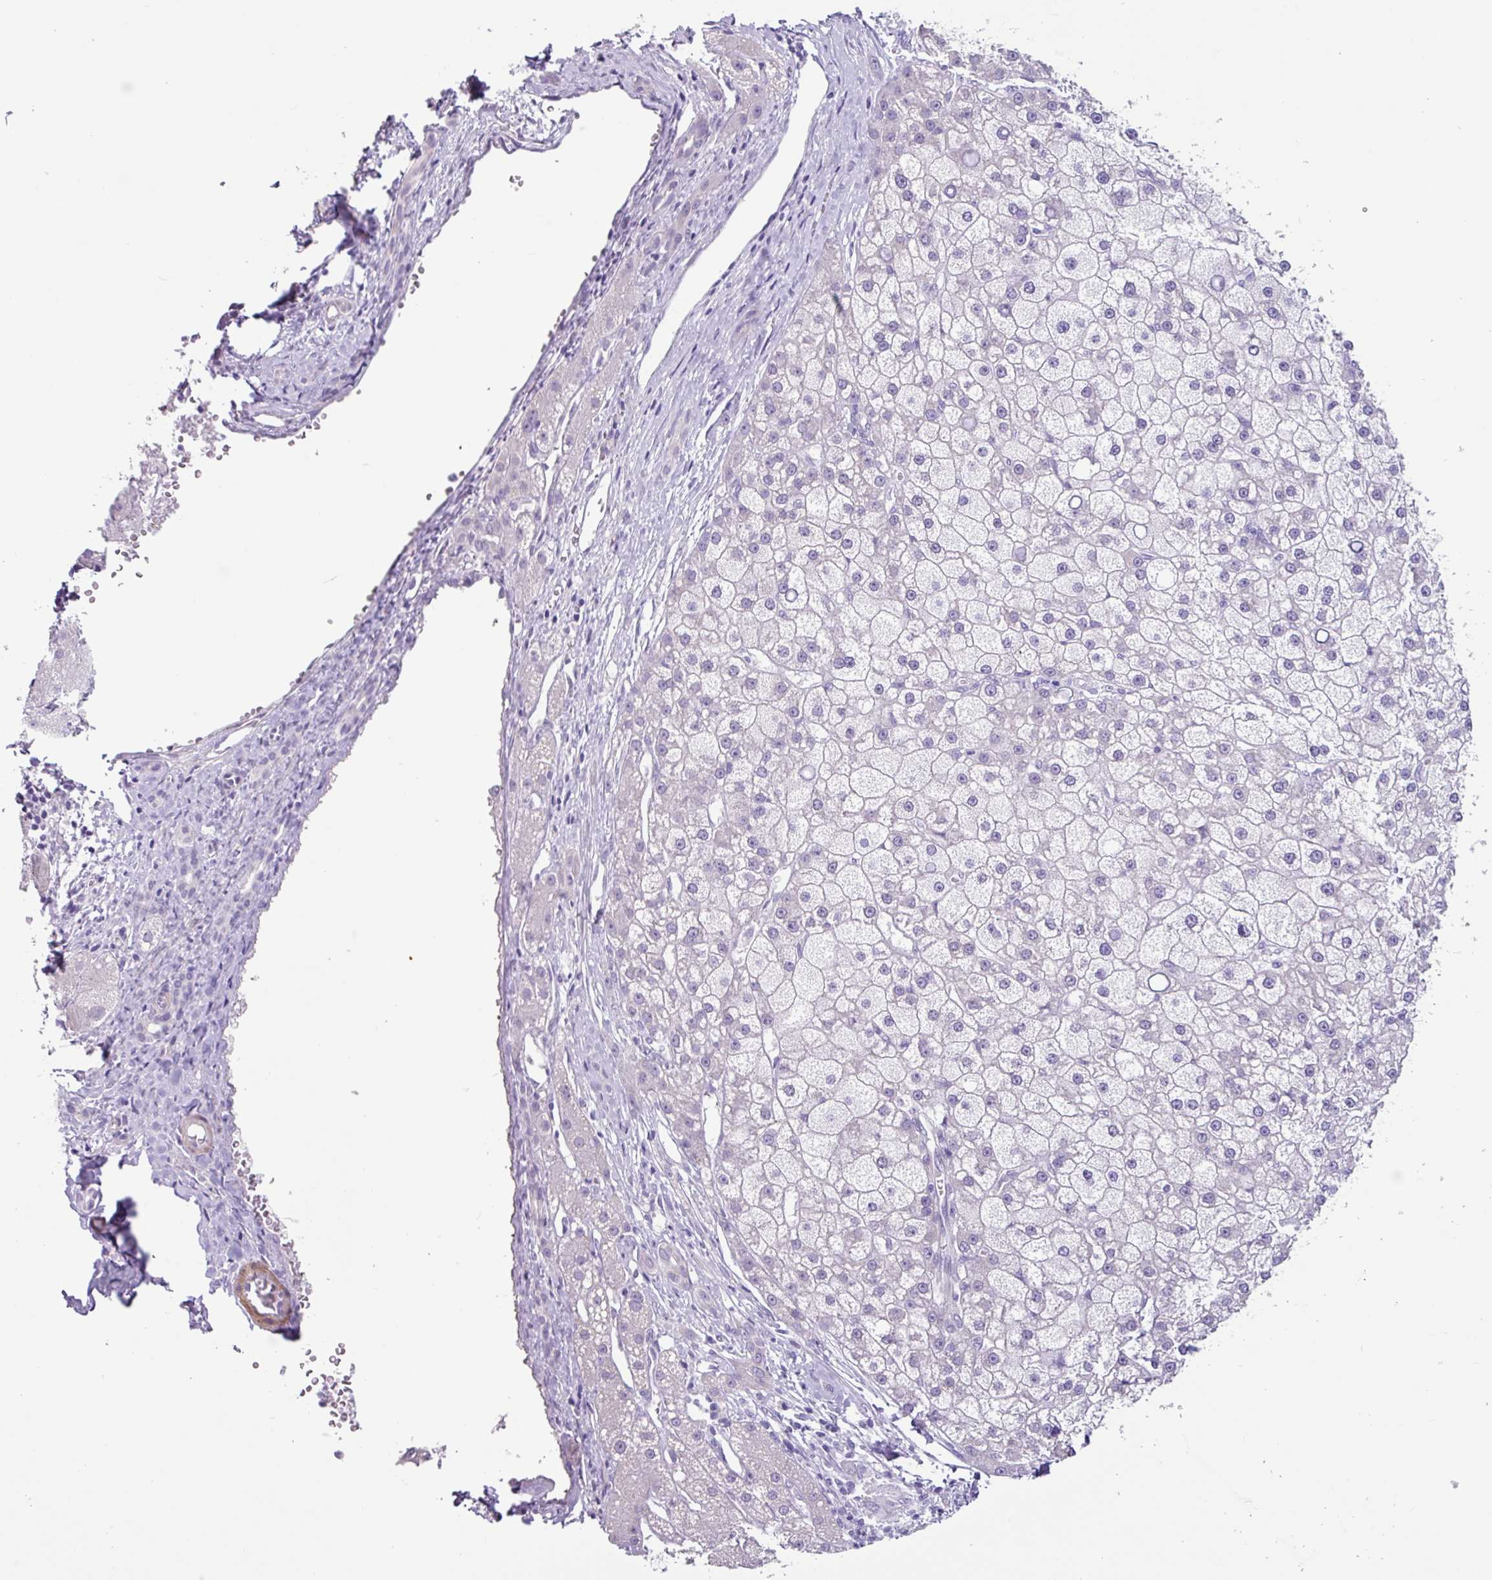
{"staining": {"intensity": "negative", "quantity": "none", "location": "none"}, "tissue": "liver cancer", "cell_type": "Tumor cells", "image_type": "cancer", "snomed": [{"axis": "morphology", "description": "Carcinoma, Hepatocellular, NOS"}, {"axis": "topography", "description": "Liver"}], "caption": "High power microscopy histopathology image of an immunohistochemistry (IHC) image of liver cancer (hepatocellular carcinoma), revealing no significant expression in tumor cells.", "gene": "OTX1", "patient": {"sex": "male", "age": 67}}